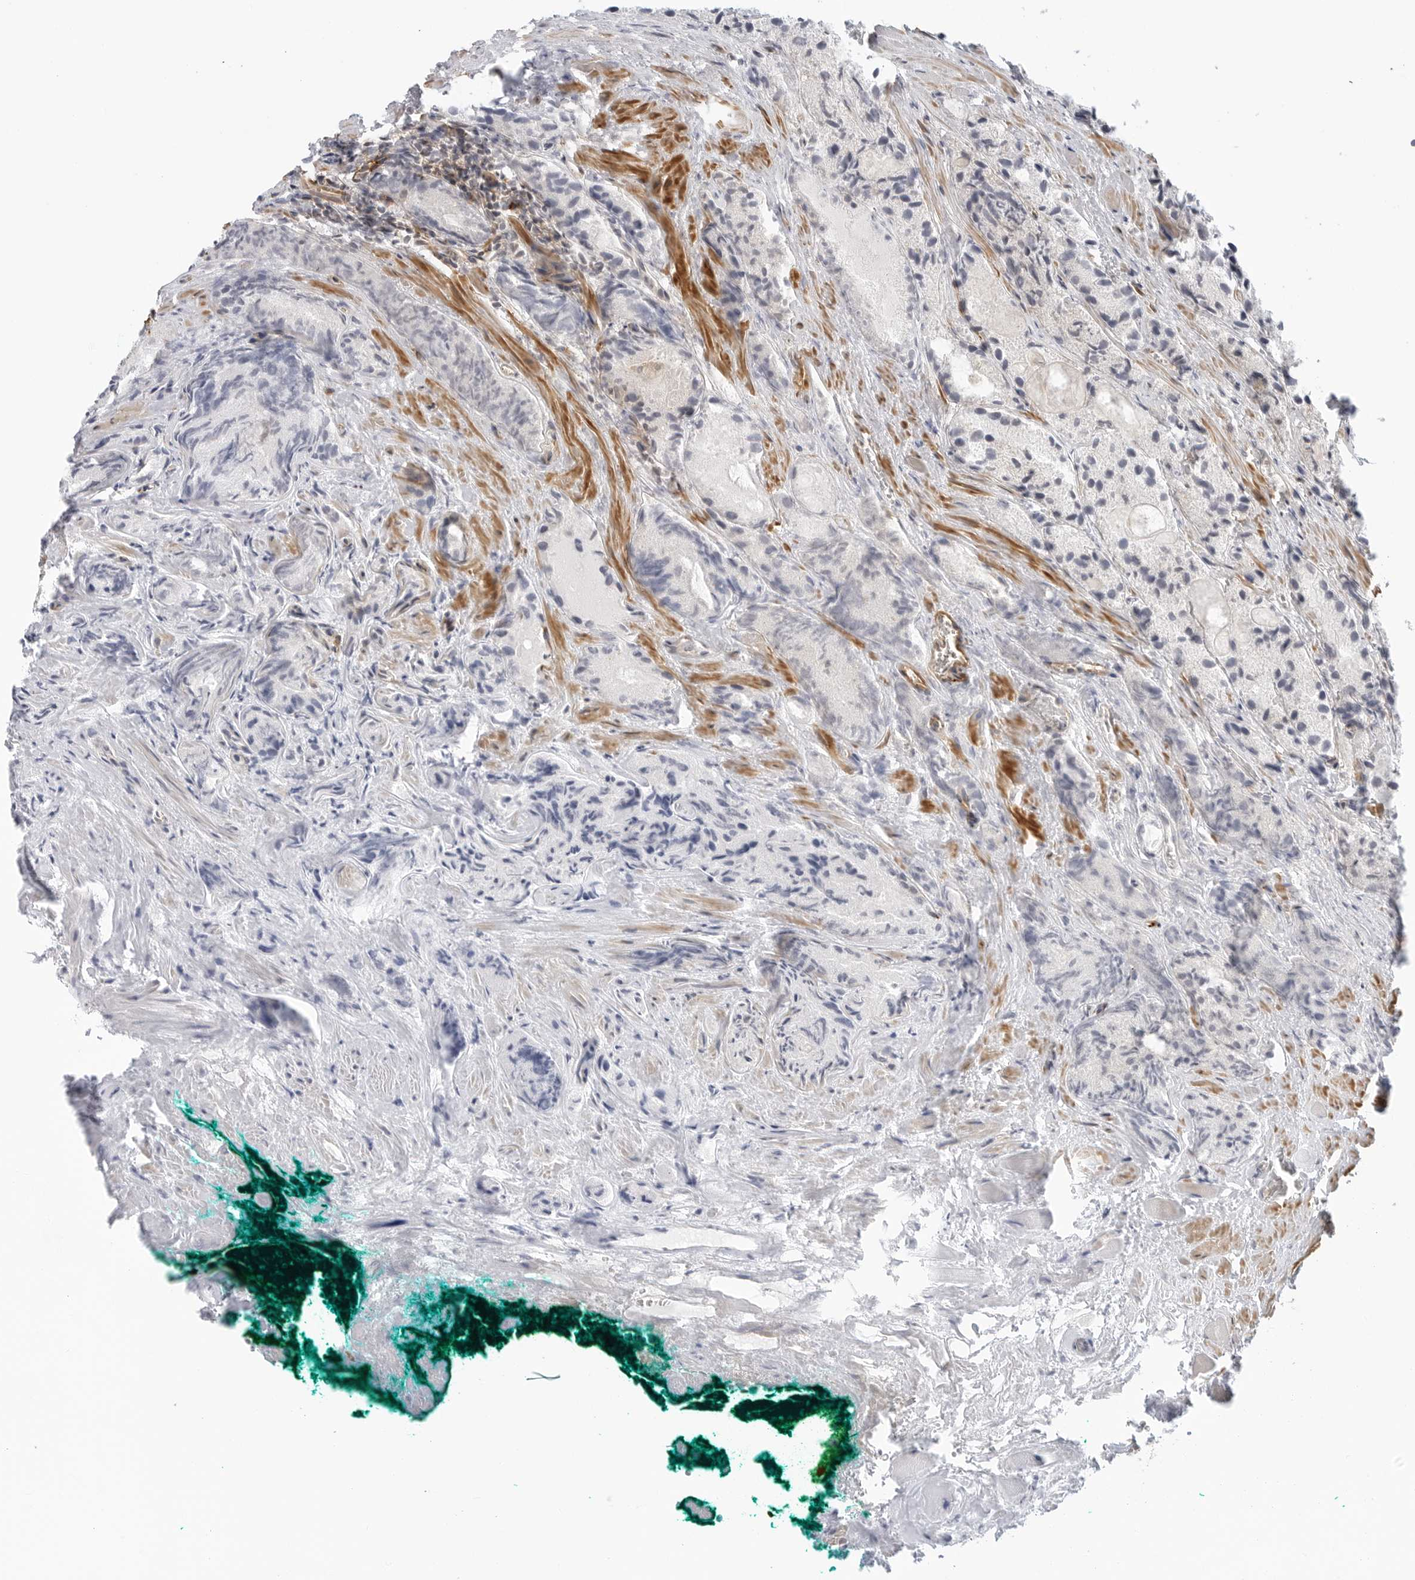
{"staining": {"intensity": "negative", "quantity": "none", "location": "none"}, "tissue": "prostate cancer", "cell_type": "Tumor cells", "image_type": "cancer", "snomed": [{"axis": "morphology", "description": "Adenocarcinoma, Low grade"}, {"axis": "topography", "description": "Prostate"}], "caption": "Tumor cells show no significant protein expression in adenocarcinoma (low-grade) (prostate).", "gene": "STXBP3", "patient": {"sex": "male", "age": 62}}